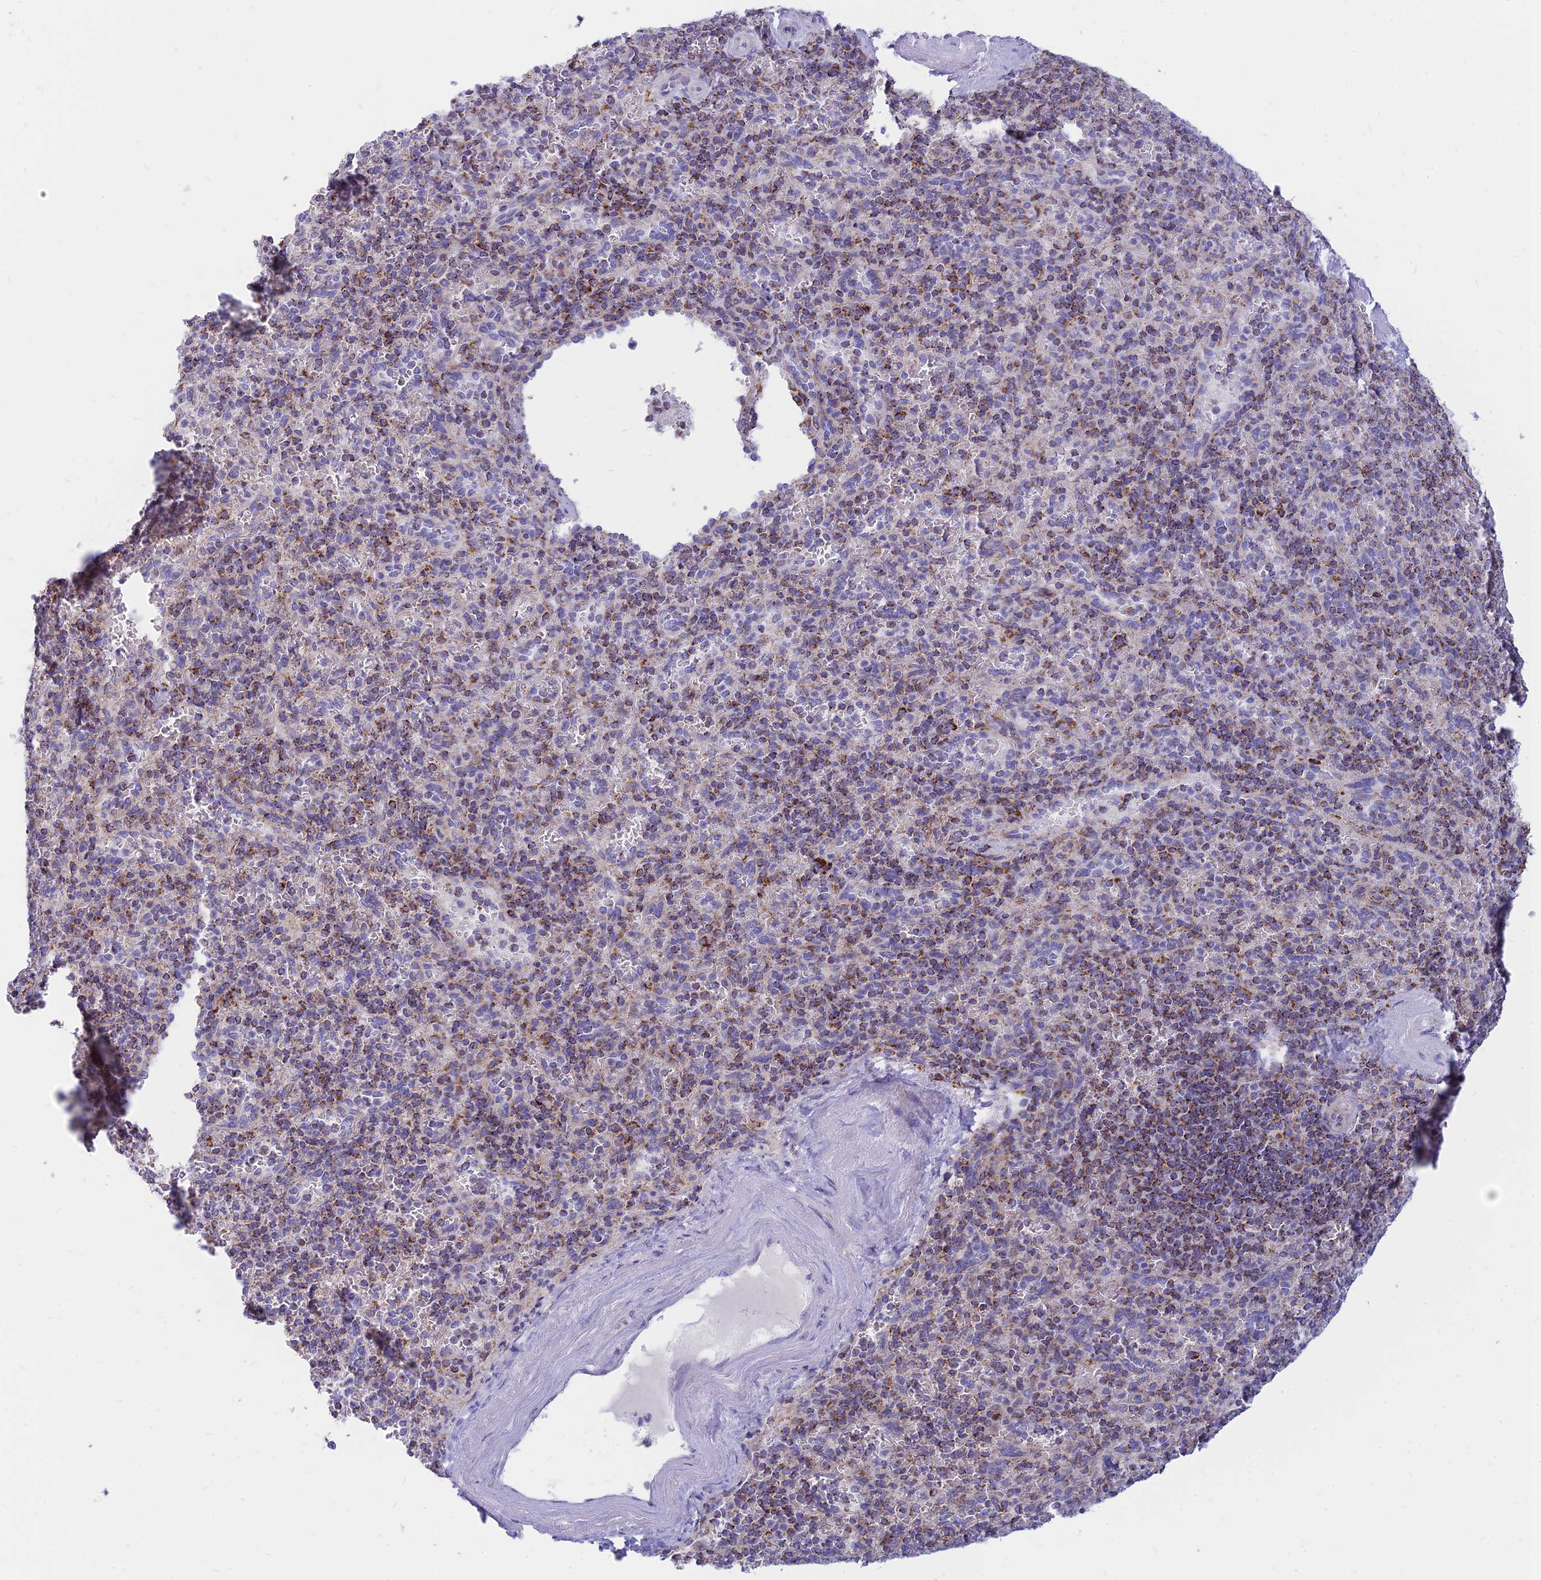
{"staining": {"intensity": "strong", "quantity": "<25%", "location": "cytoplasmic/membranous"}, "tissue": "spleen", "cell_type": "Cells in red pulp", "image_type": "normal", "snomed": [{"axis": "morphology", "description": "Normal tissue, NOS"}, {"axis": "topography", "description": "Spleen"}], "caption": "Immunohistochemical staining of normal spleen displays strong cytoplasmic/membranous protein staining in approximately <25% of cells in red pulp. The staining was performed using DAB, with brown indicating positive protein expression. Nuclei are stained blue with hematoxylin.", "gene": "PACC1", "patient": {"sex": "male", "age": 82}}